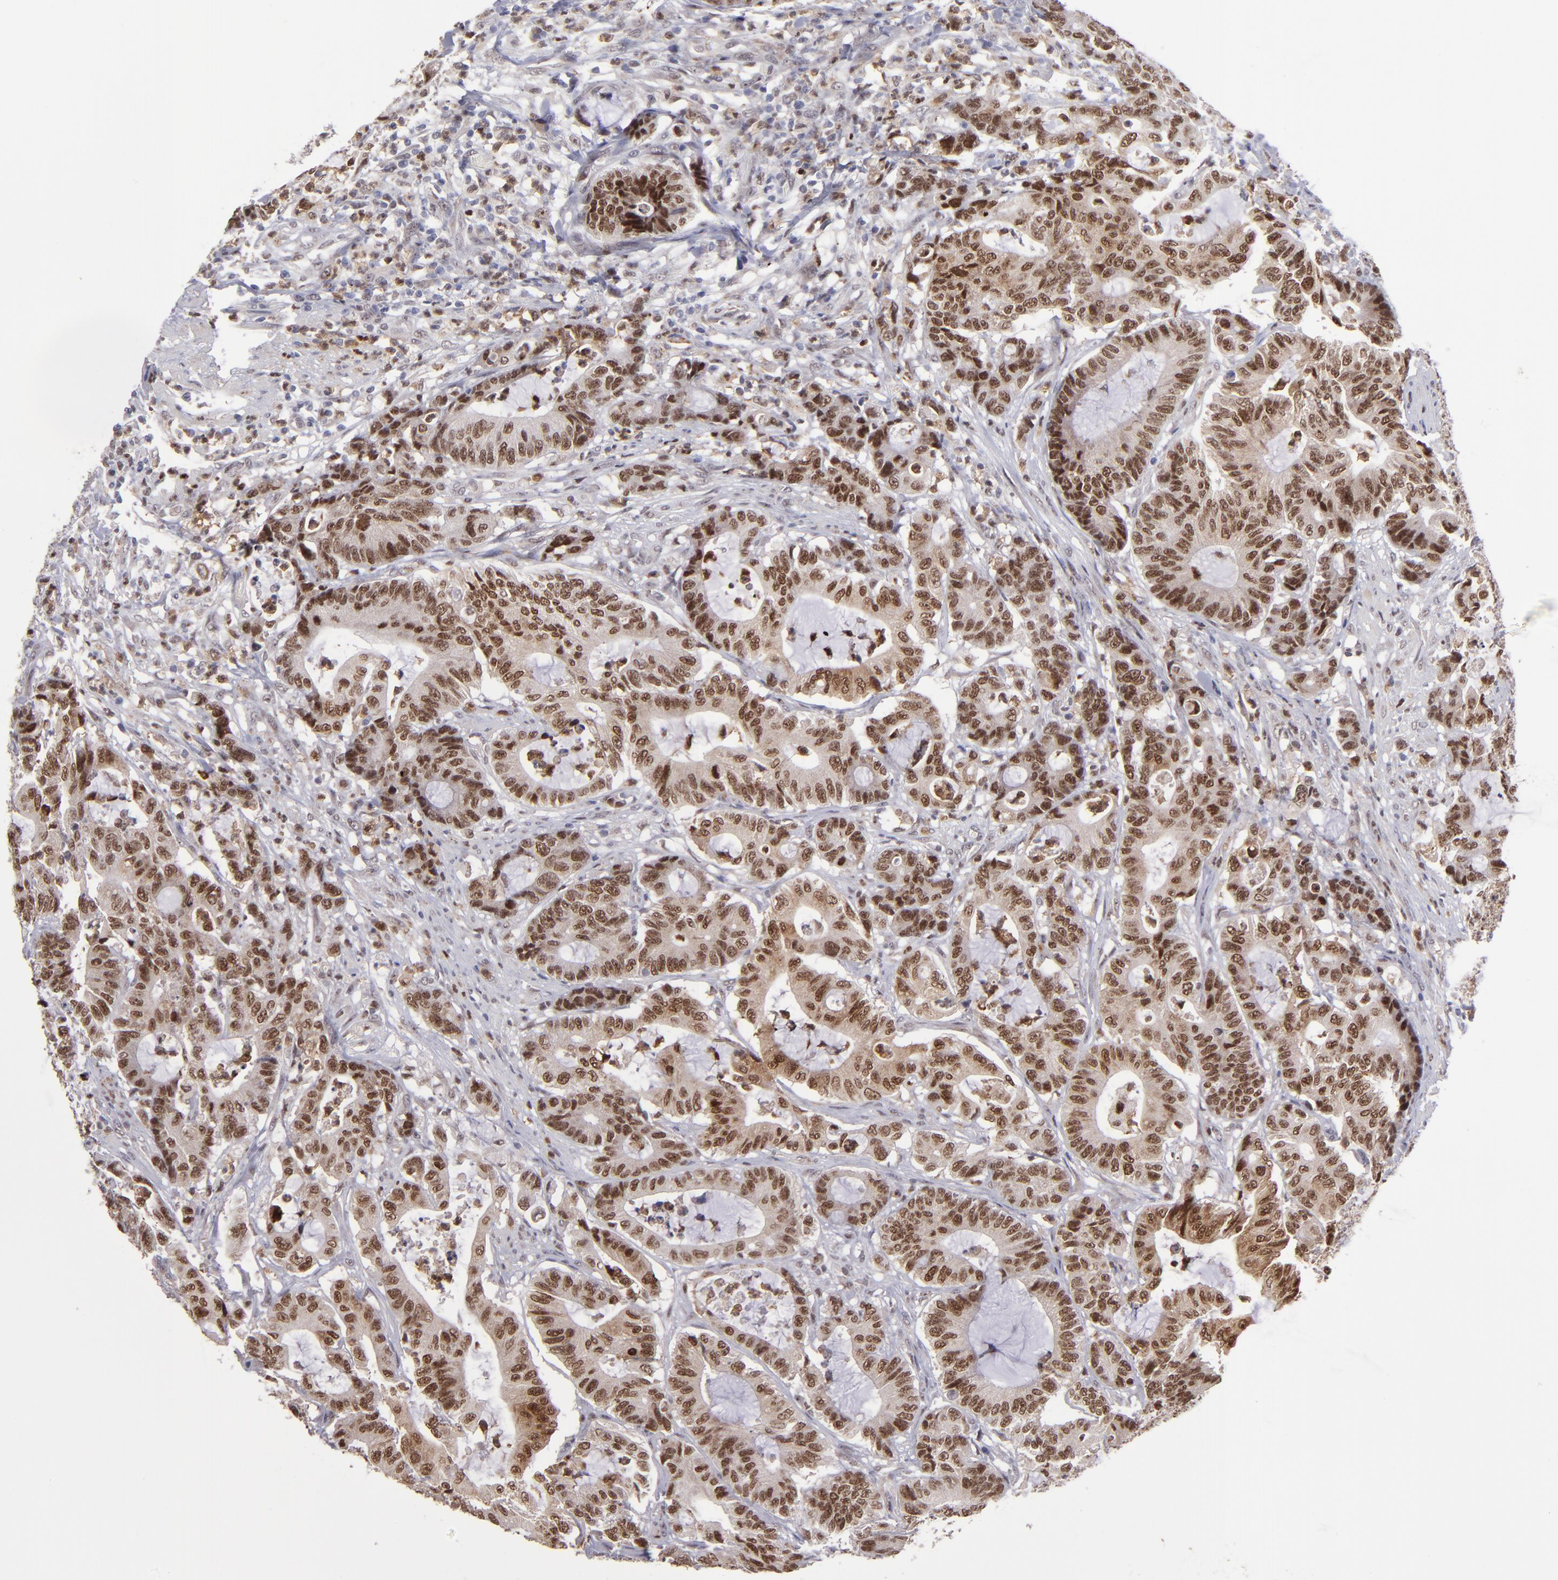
{"staining": {"intensity": "moderate", "quantity": ">75%", "location": "nuclear"}, "tissue": "colorectal cancer", "cell_type": "Tumor cells", "image_type": "cancer", "snomed": [{"axis": "morphology", "description": "Adenocarcinoma, NOS"}, {"axis": "topography", "description": "Colon"}], "caption": "A brown stain highlights moderate nuclear staining of a protein in colorectal cancer (adenocarcinoma) tumor cells. (brown staining indicates protein expression, while blue staining denotes nuclei).", "gene": "RREB1", "patient": {"sex": "female", "age": 84}}